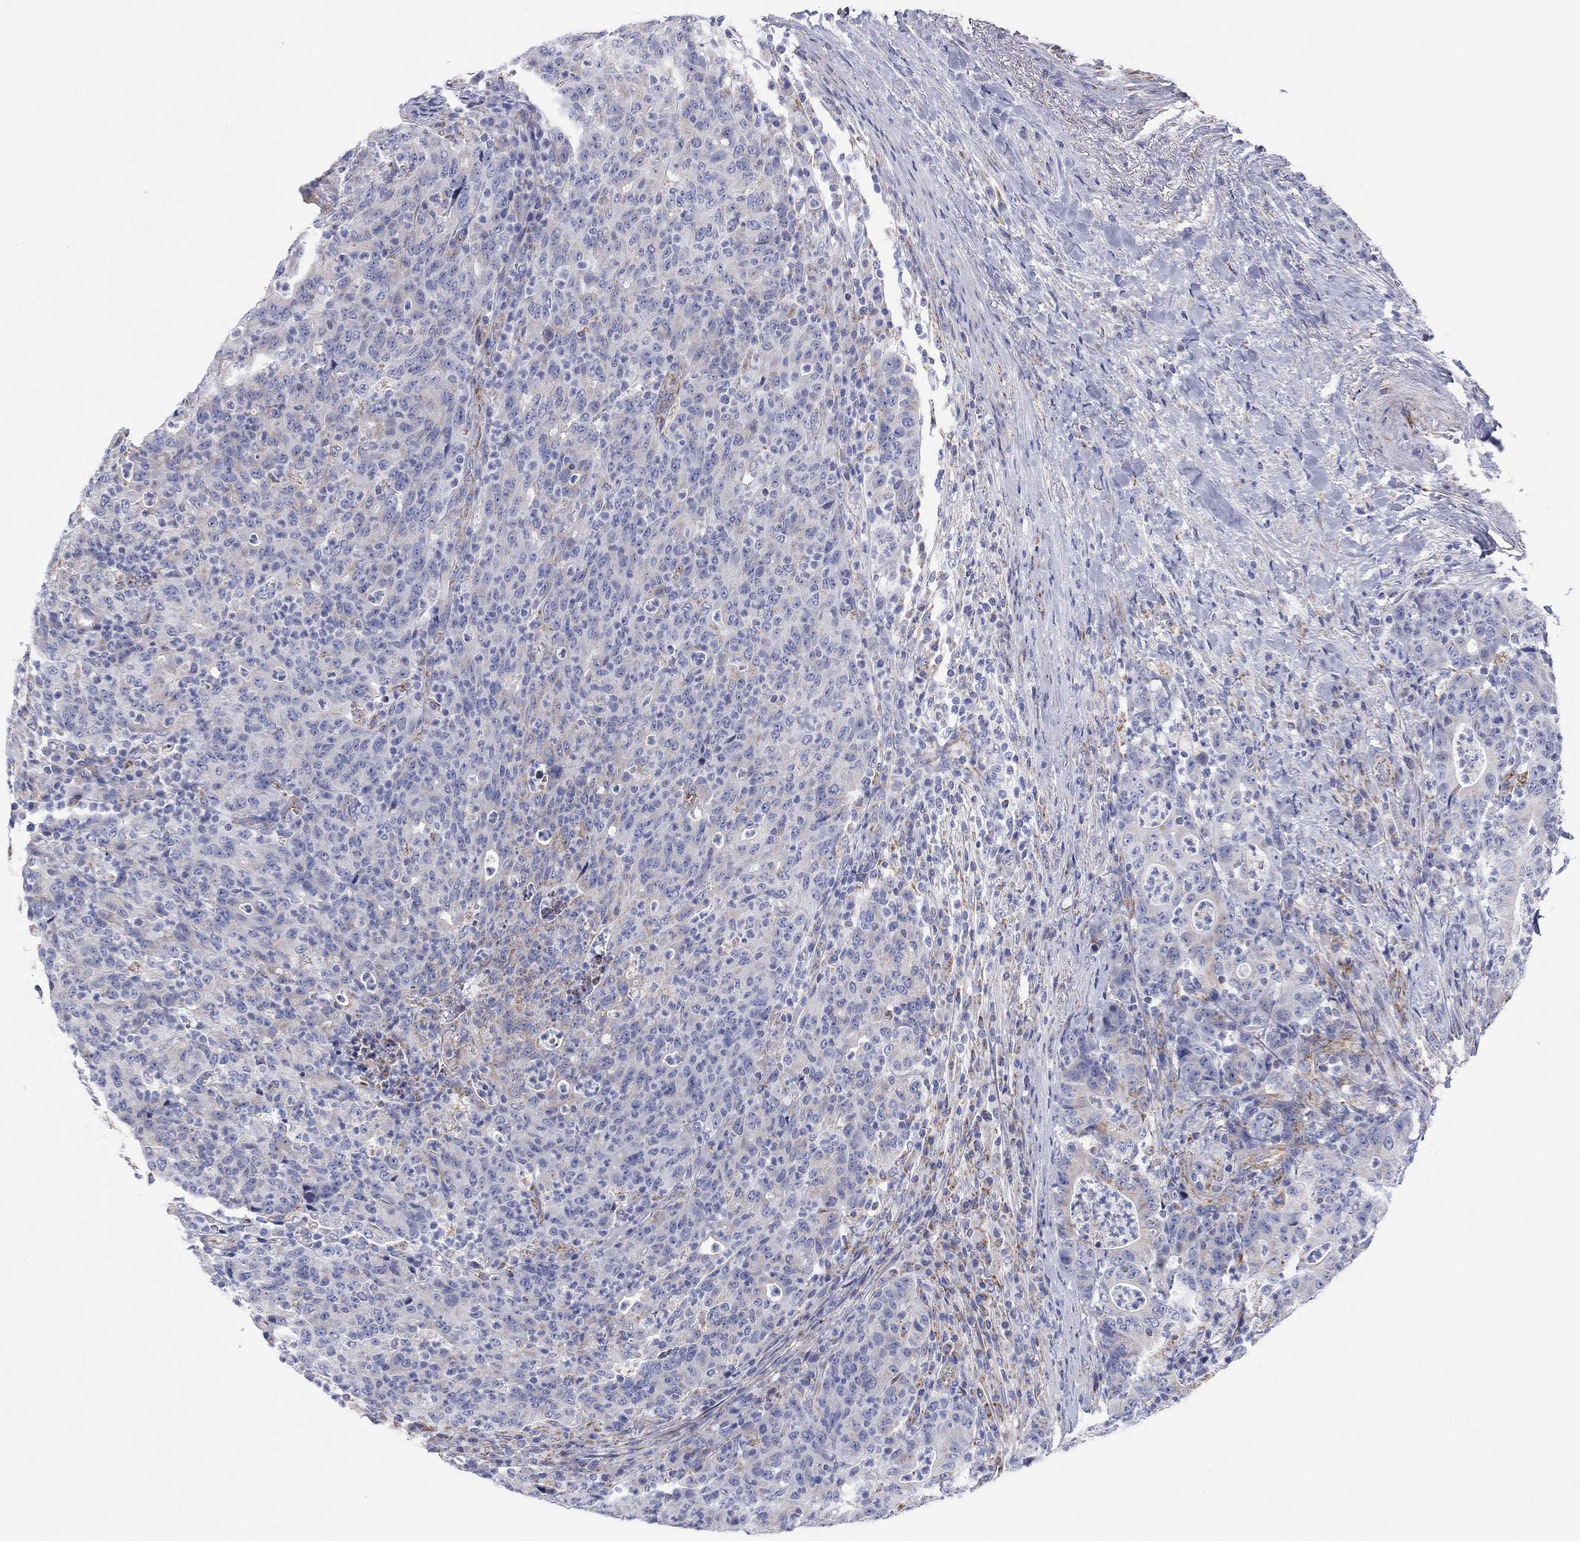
{"staining": {"intensity": "weak", "quantity": "<25%", "location": "cytoplasmic/membranous"}, "tissue": "colorectal cancer", "cell_type": "Tumor cells", "image_type": "cancer", "snomed": [{"axis": "morphology", "description": "Adenocarcinoma, NOS"}, {"axis": "topography", "description": "Colon"}], "caption": "Immunohistochemical staining of colorectal adenocarcinoma exhibits no significant staining in tumor cells.", "gene": "MGST3", "patient": {"sex": "male", "age": 70}}